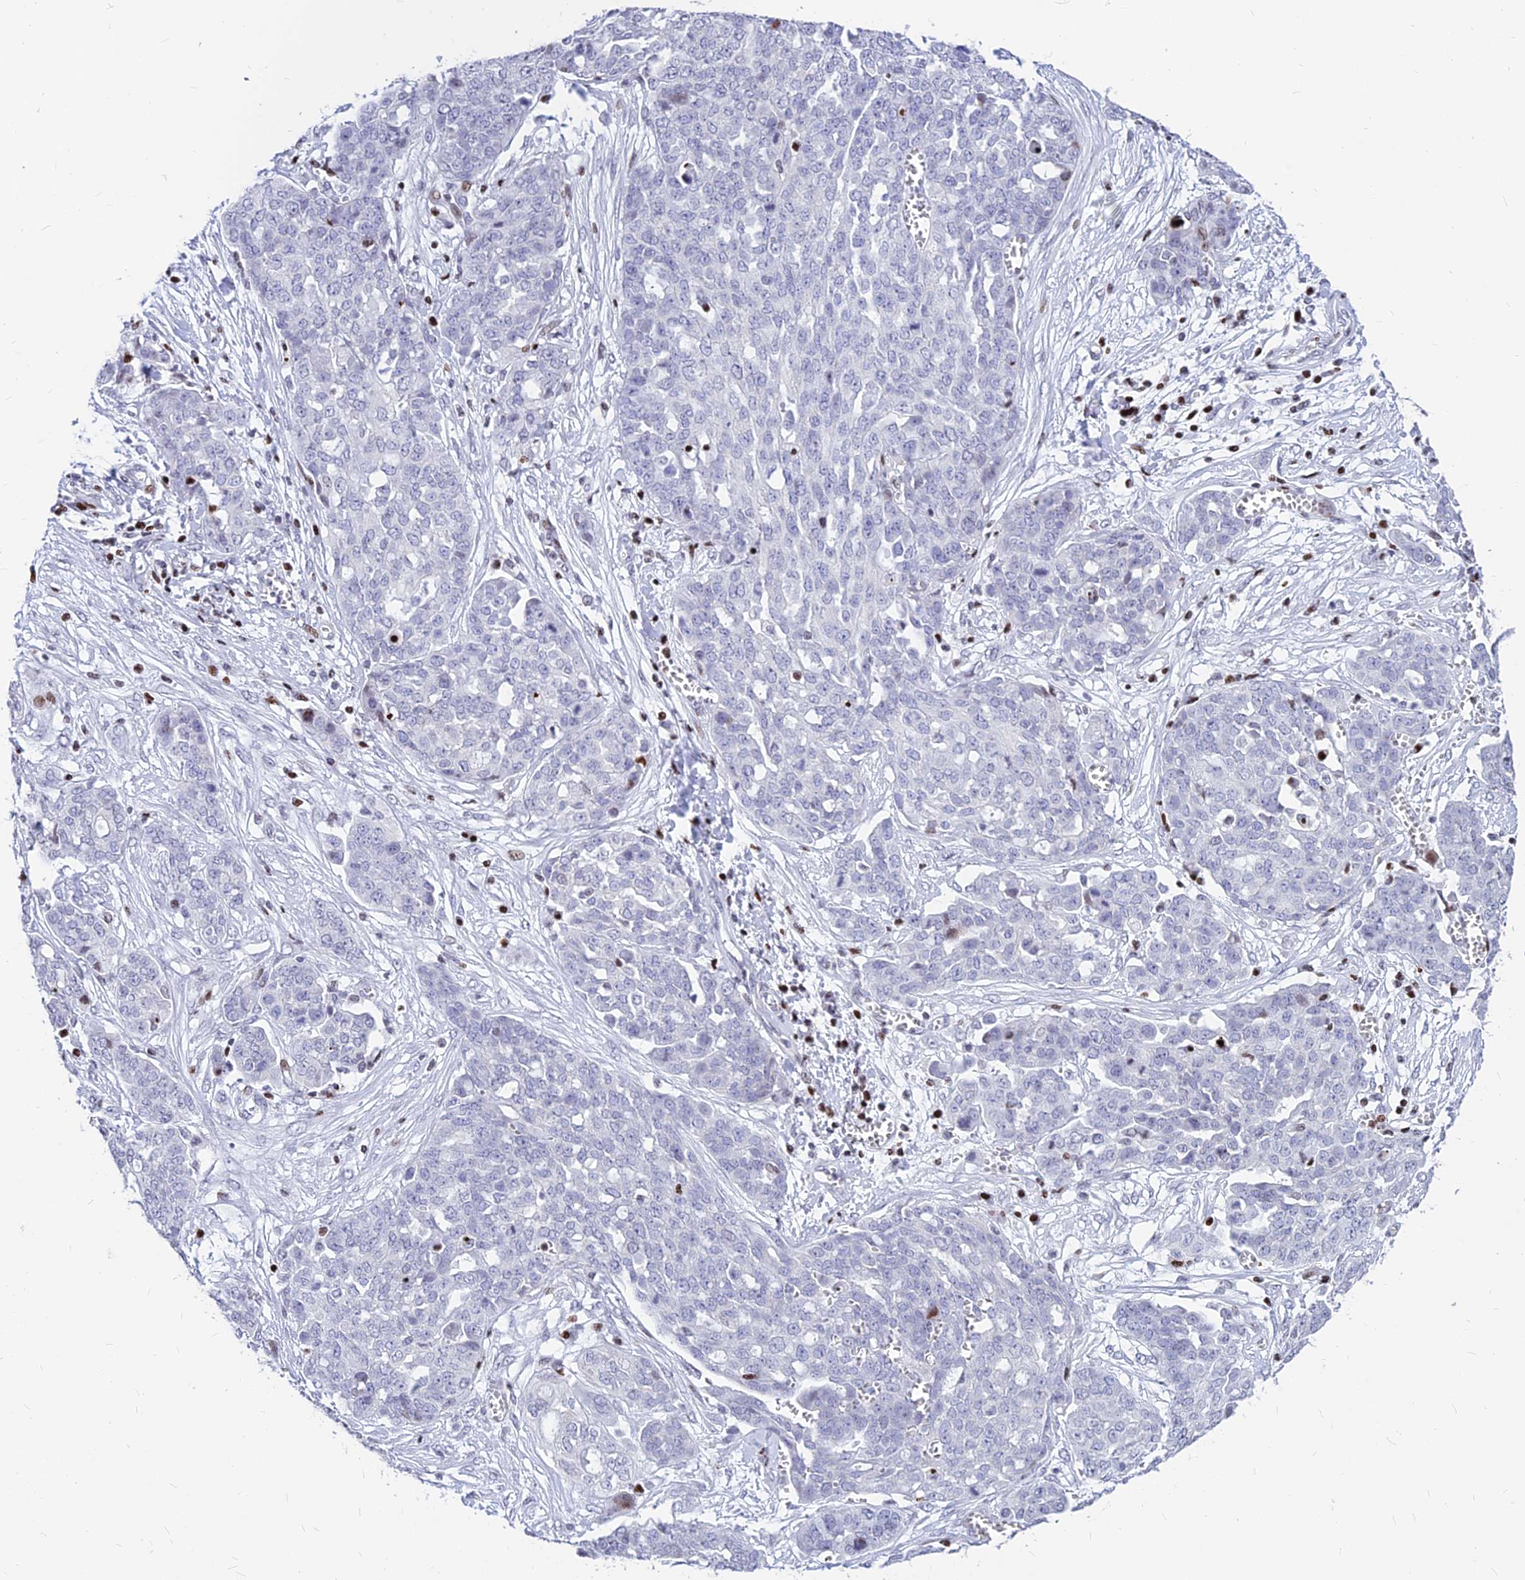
{"staining": {"intensity": "negative", "quantity": "none", "location": "none"}, "tissue": "ovarian cancer", "cell_type": "Tumor cells", "image_type": "cancer", "snomed": [{"axis": "morphology", "description": "Cystadenocarcinoma, serous, NOS"}, {"axis": "topography", "description": "Soft tissue"}, {"axis": "topography", "description": "Ovary"}], "caption": "Tumor cells are negative for protein expression in human serous cystadenocarcinoma (ovarian).", "gene": "PRPS1", "patient": {"sex": "female", "age": 57}}